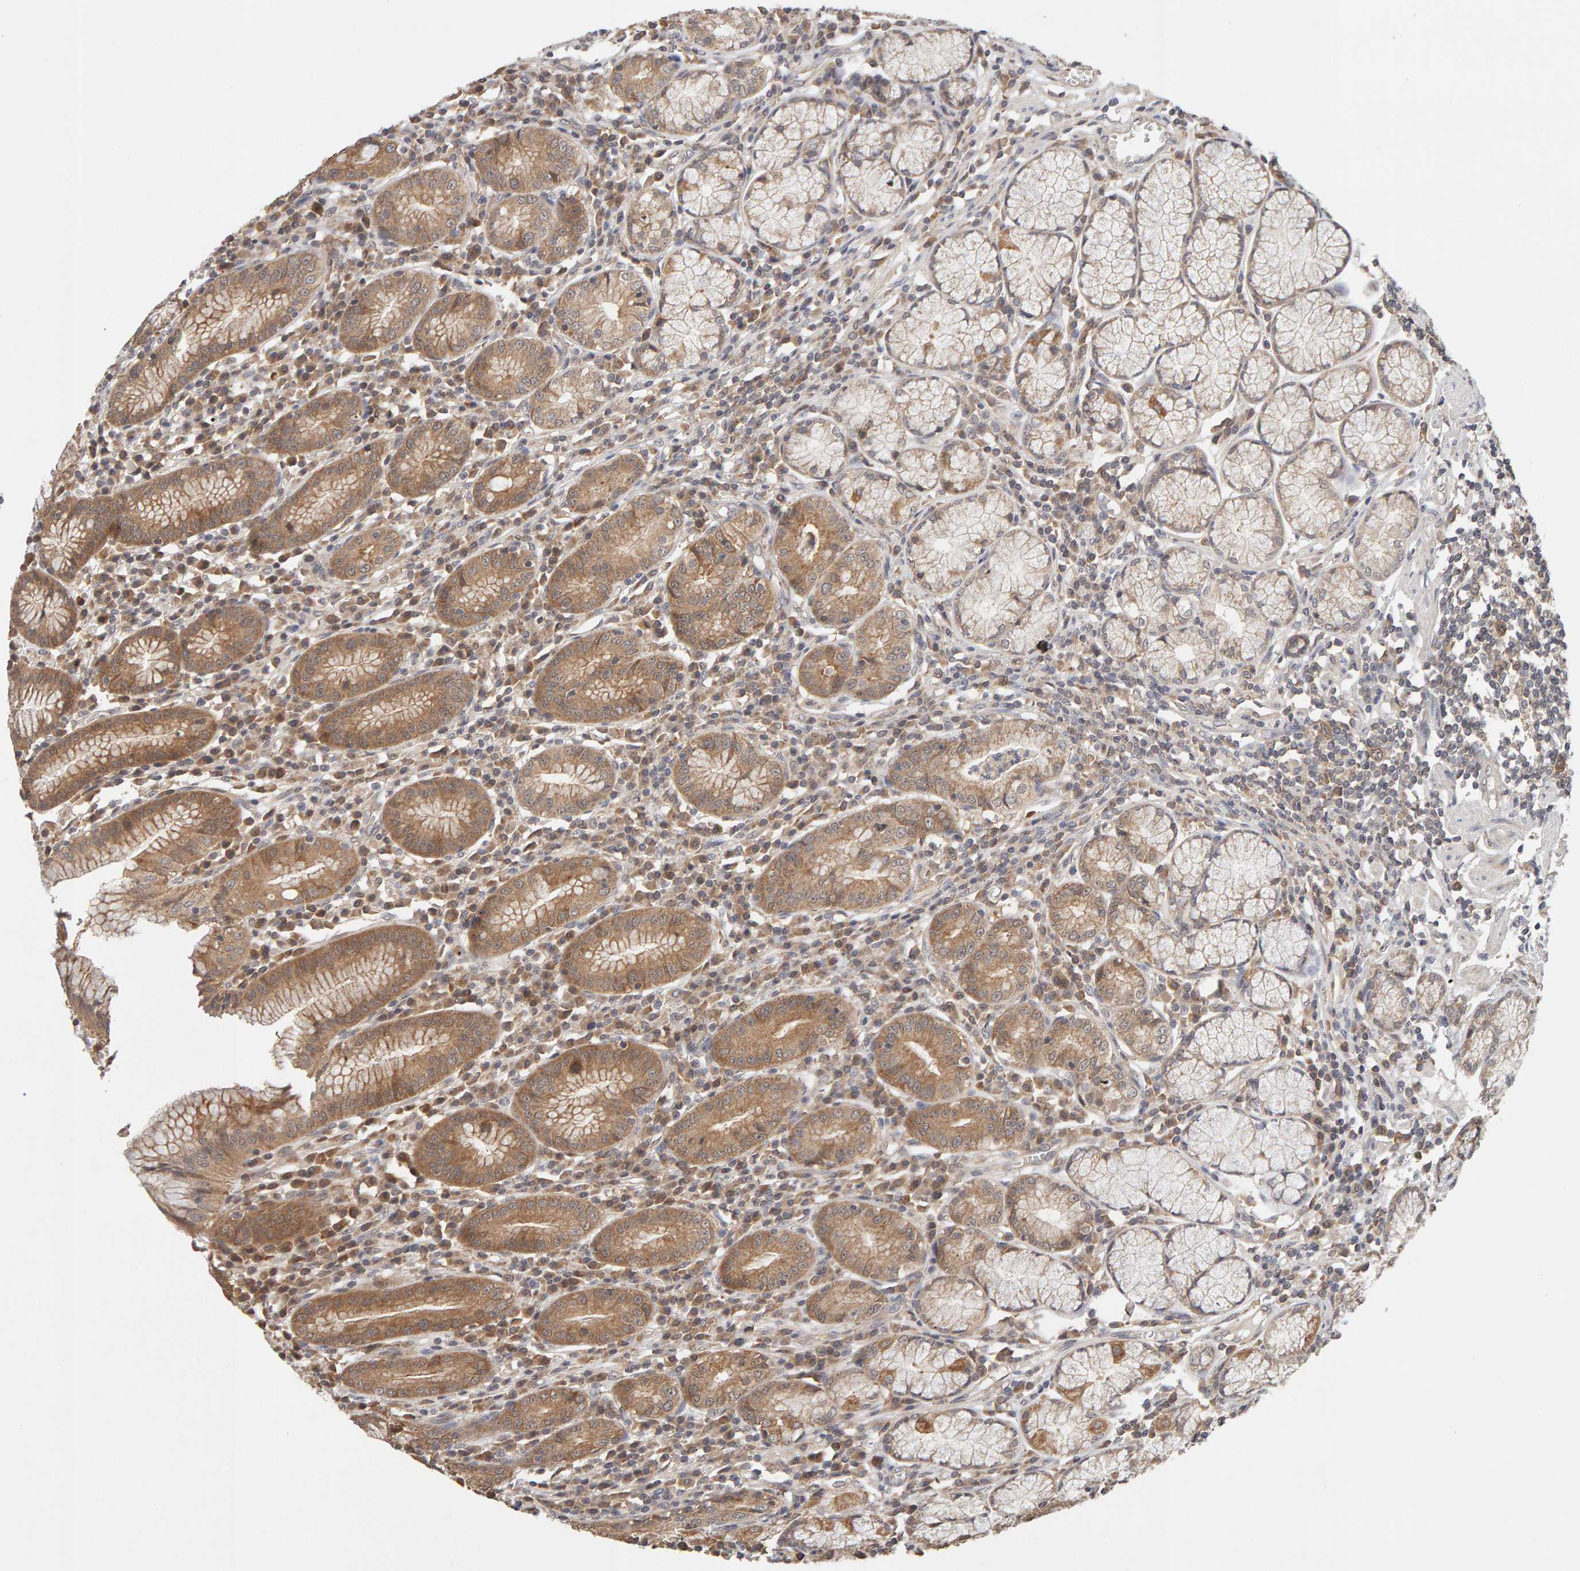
{"staining": {"intensity": "moderate", "quantity": ">75%", "location": "cytoplasmic/membranous"}, "tissue": "stomach", "cell_type": "Glandular cells", "image_type": "normal", "snomed": [{"axis": "morphology", "description": "Normal tissue, NOS"}, {"axis": "topography", "description": "Stomach"}], "caption": "Glandular cells show medium levels of moderate cytoplasmic/membranous positivity in approximately >75% of cells in benign human stomach.", "gene": "DNAJC7", "patient": {"sex": "male", "age": 55}}